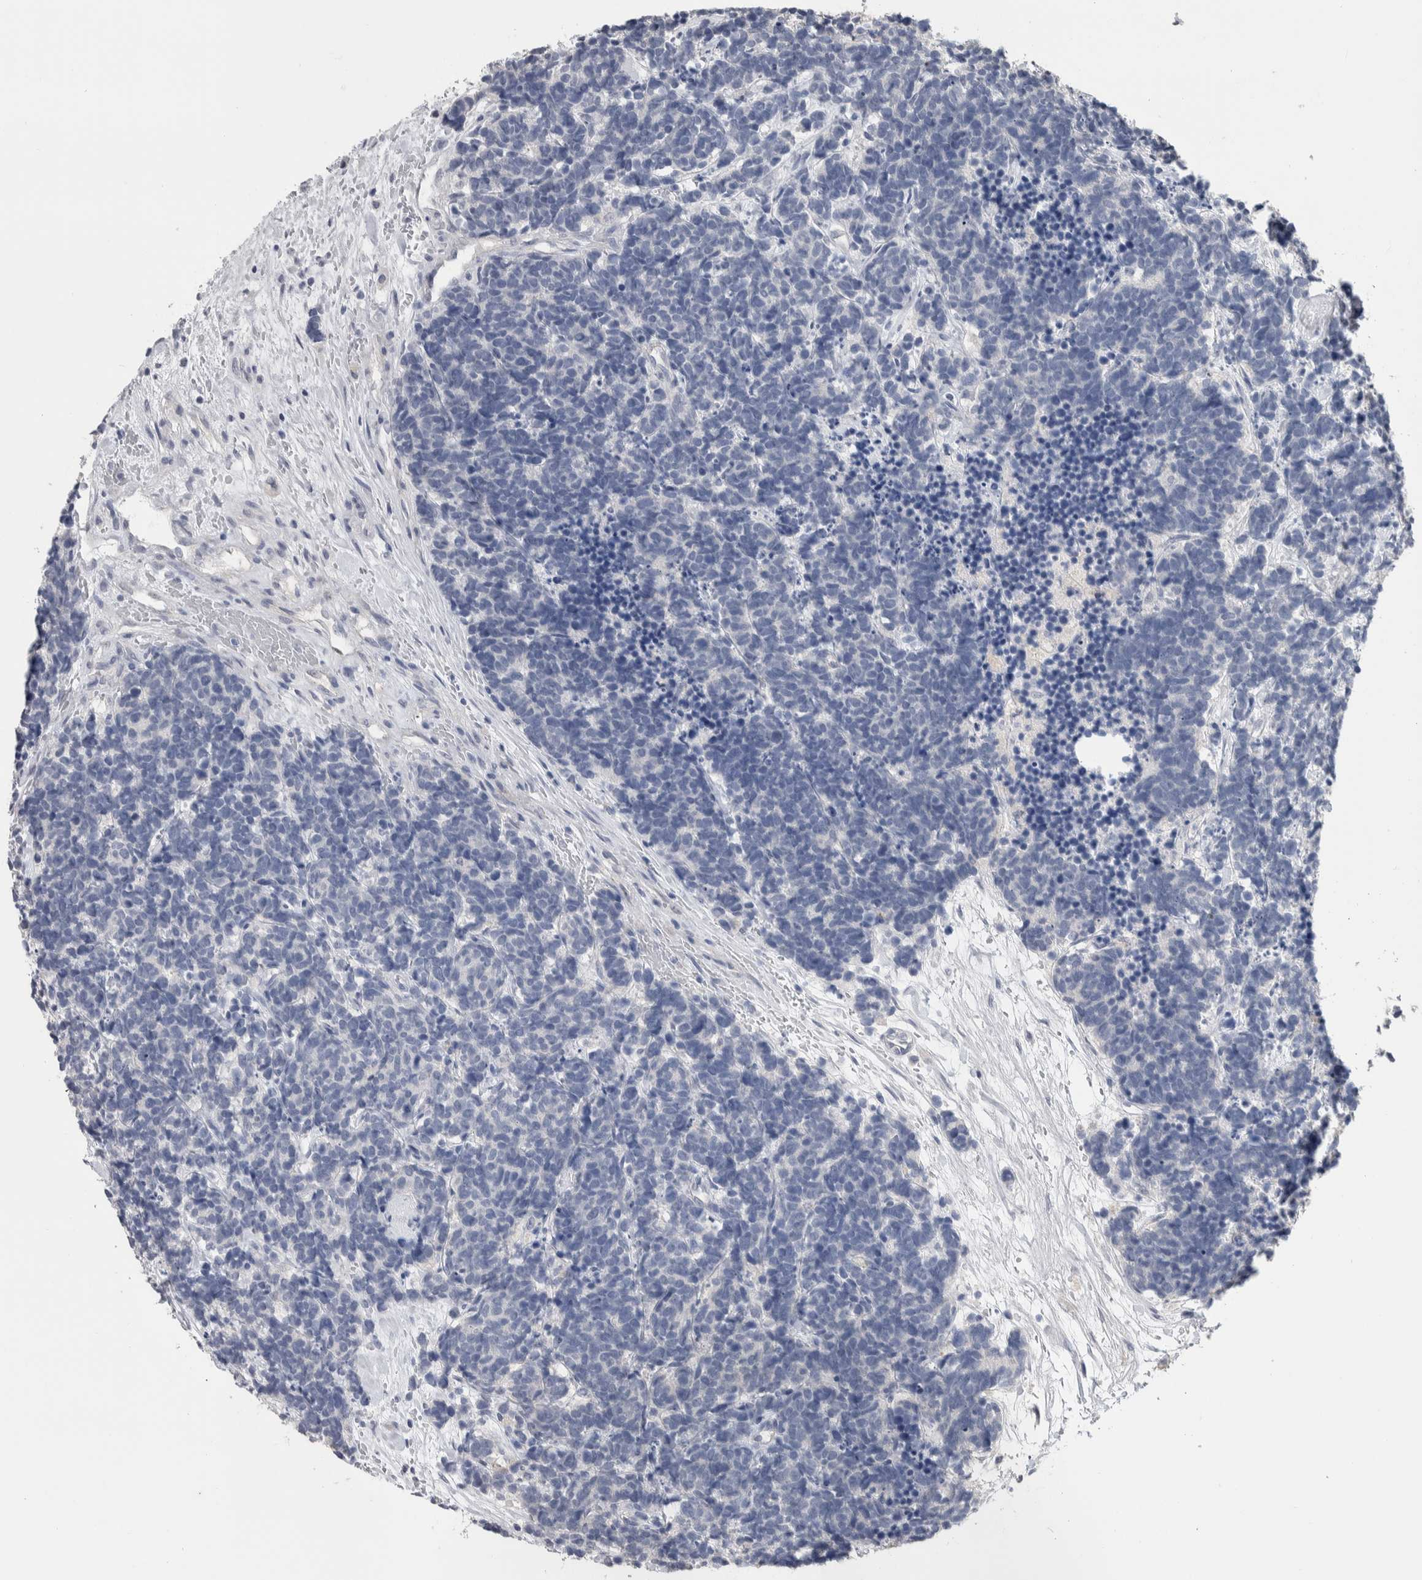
{"staining": {"intensity": "negative", "quantity": "none", "location": "none"}, "tissue": "carcinoid", "cell_type": "Tumor cells", "image_type": "cancer", "snomed": [{"axis": "morphology", "description": "Carcinoma, NOS"}, {"axis": "morphology", "description": "Carcinoid, malignant, NOS"}, {"axis": "topography", "description": "Urinary bladder"}], "caption": "Tumor cells show no significant positivity in malignant carcinoid.", "gene": "TMEM102", "patient": {"sex": "male", "age": 57}}